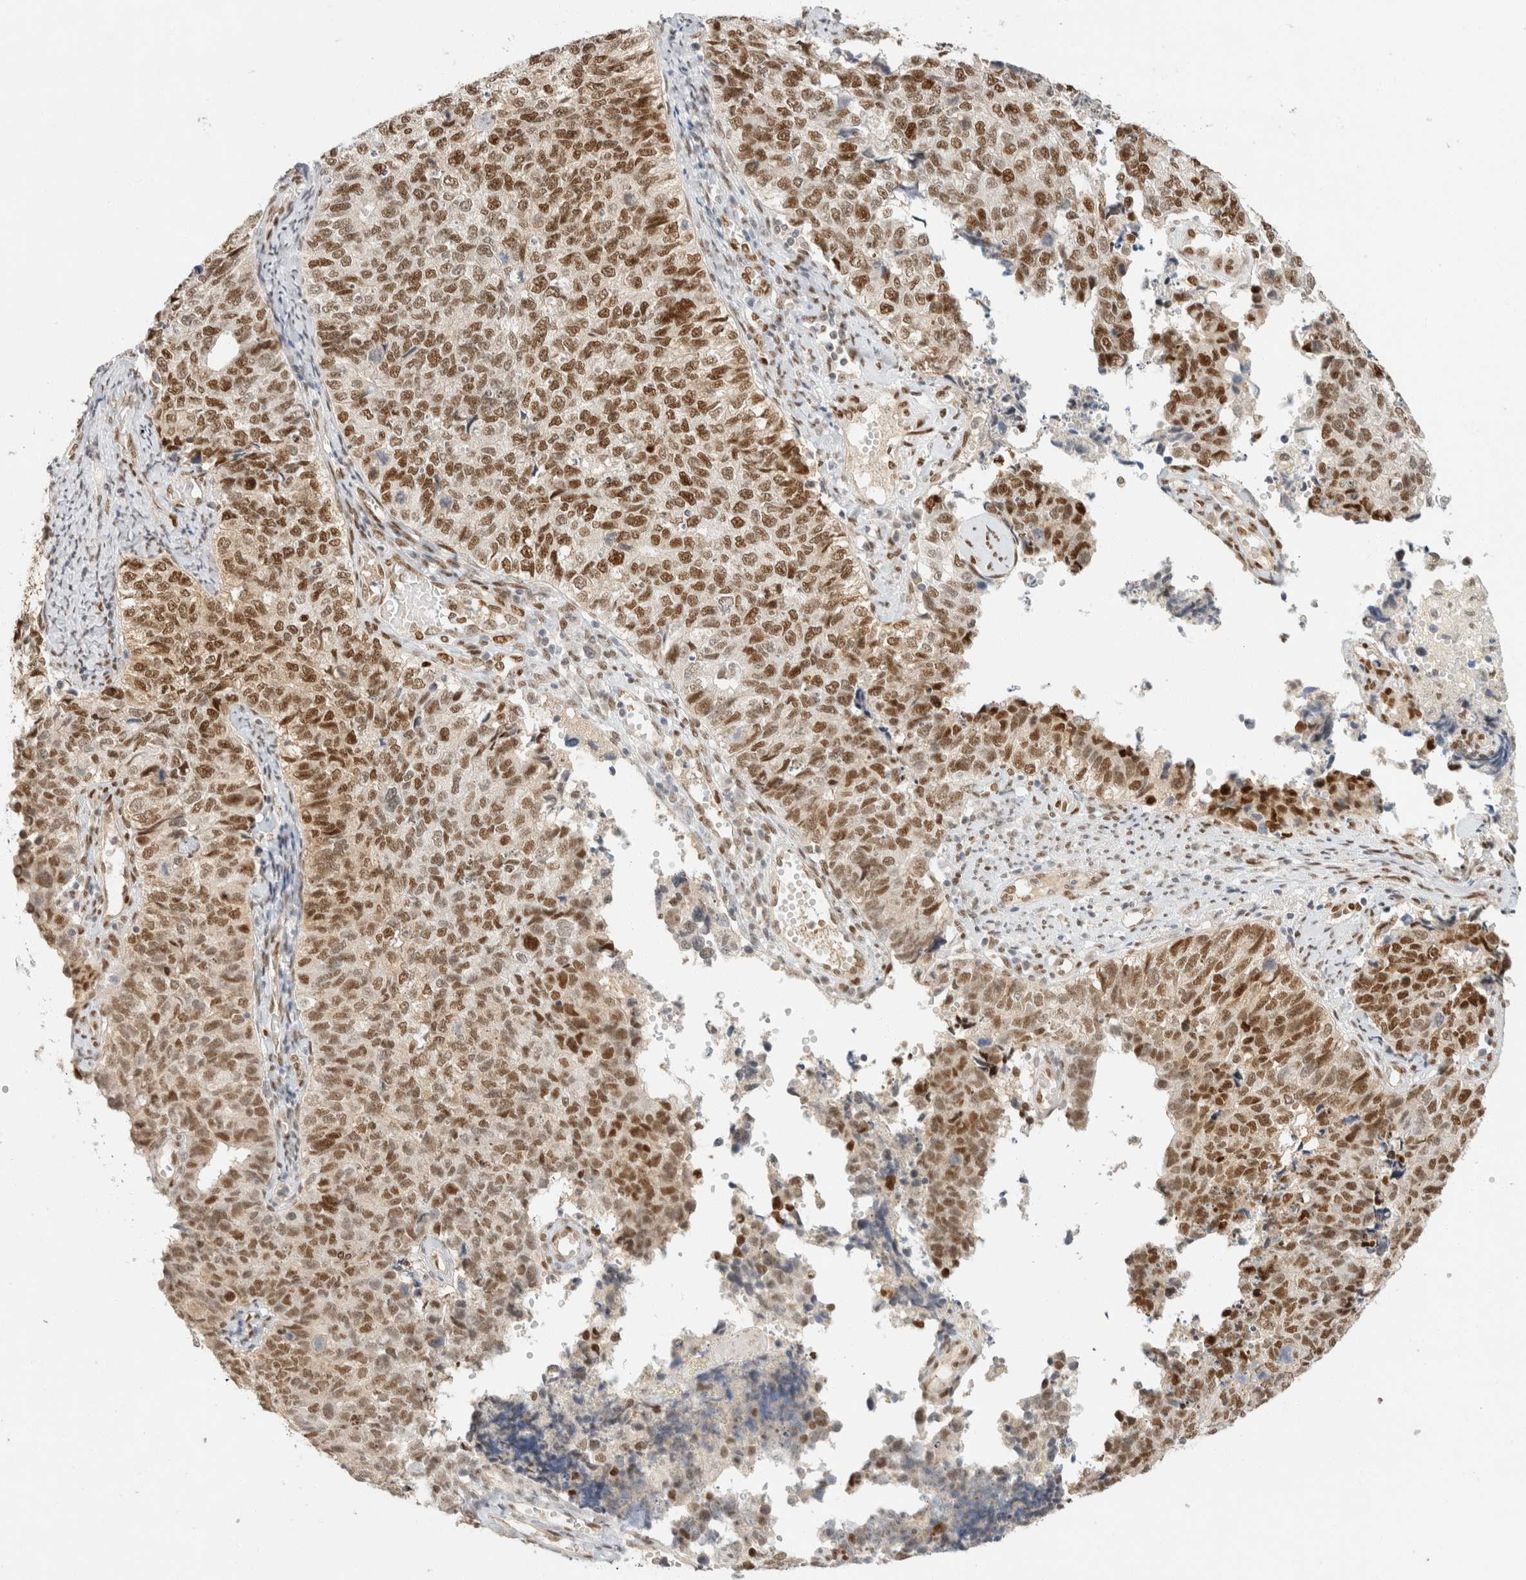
{"staining": {"intensity": "moderate", "quantity": ">75%", "location": "nuclear"}, "tissue": "cervical cancer", "cell_type": "Tumor cells", "image_type": "cancer", "snomed": [{"axis": "morphology", "description": "Squamous cell carcinoma, NOS"}, {"axis": "topography", "description": "Cervix"}], "caption": "Cervical cancer stained for a protein (brown) displays moderate nuclear positive staining in approximately >75% of tumor cells.", "gene": "ZNF768", "patient": {"sex": "female", "age": 63}}